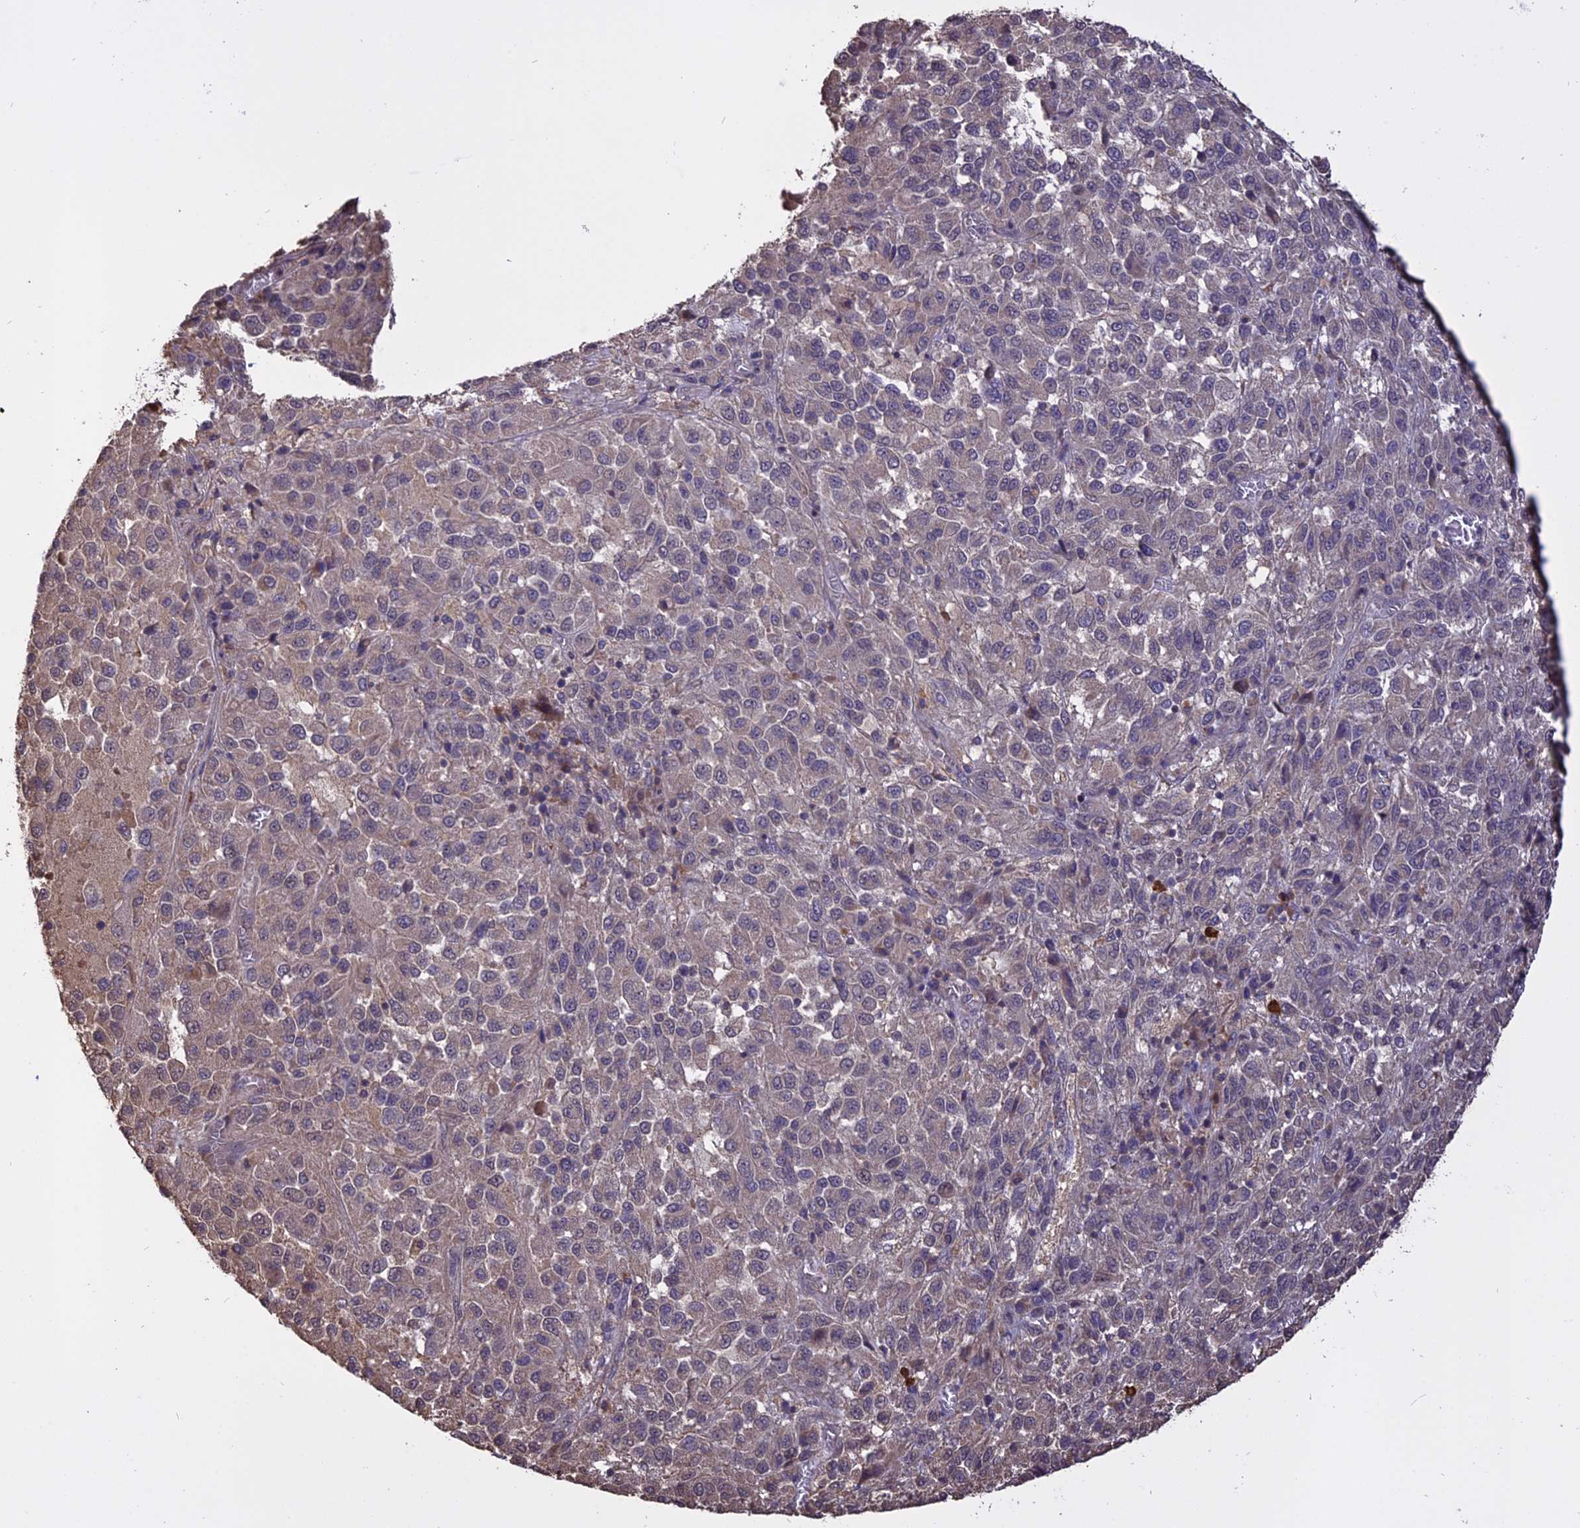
{"staining": {"intensity": "negative", "quantity": "none", "location": "none"}, "tissue": "melanoma", "cell_type": "Tumor cells", "image_type": "cancer", "snomed": [{"axis": "morphology", "description": "Malignant melanoma, Metastatic site"}, {"axis": "topography", "description": "Lung"}], "caption": "An immunohistochemistry histopathology image of melanoma is shown. There is no staining in tumor cells of melanoma.", "gene": "CARMIL2", "patient": {"sex": "male", "age": 64}}